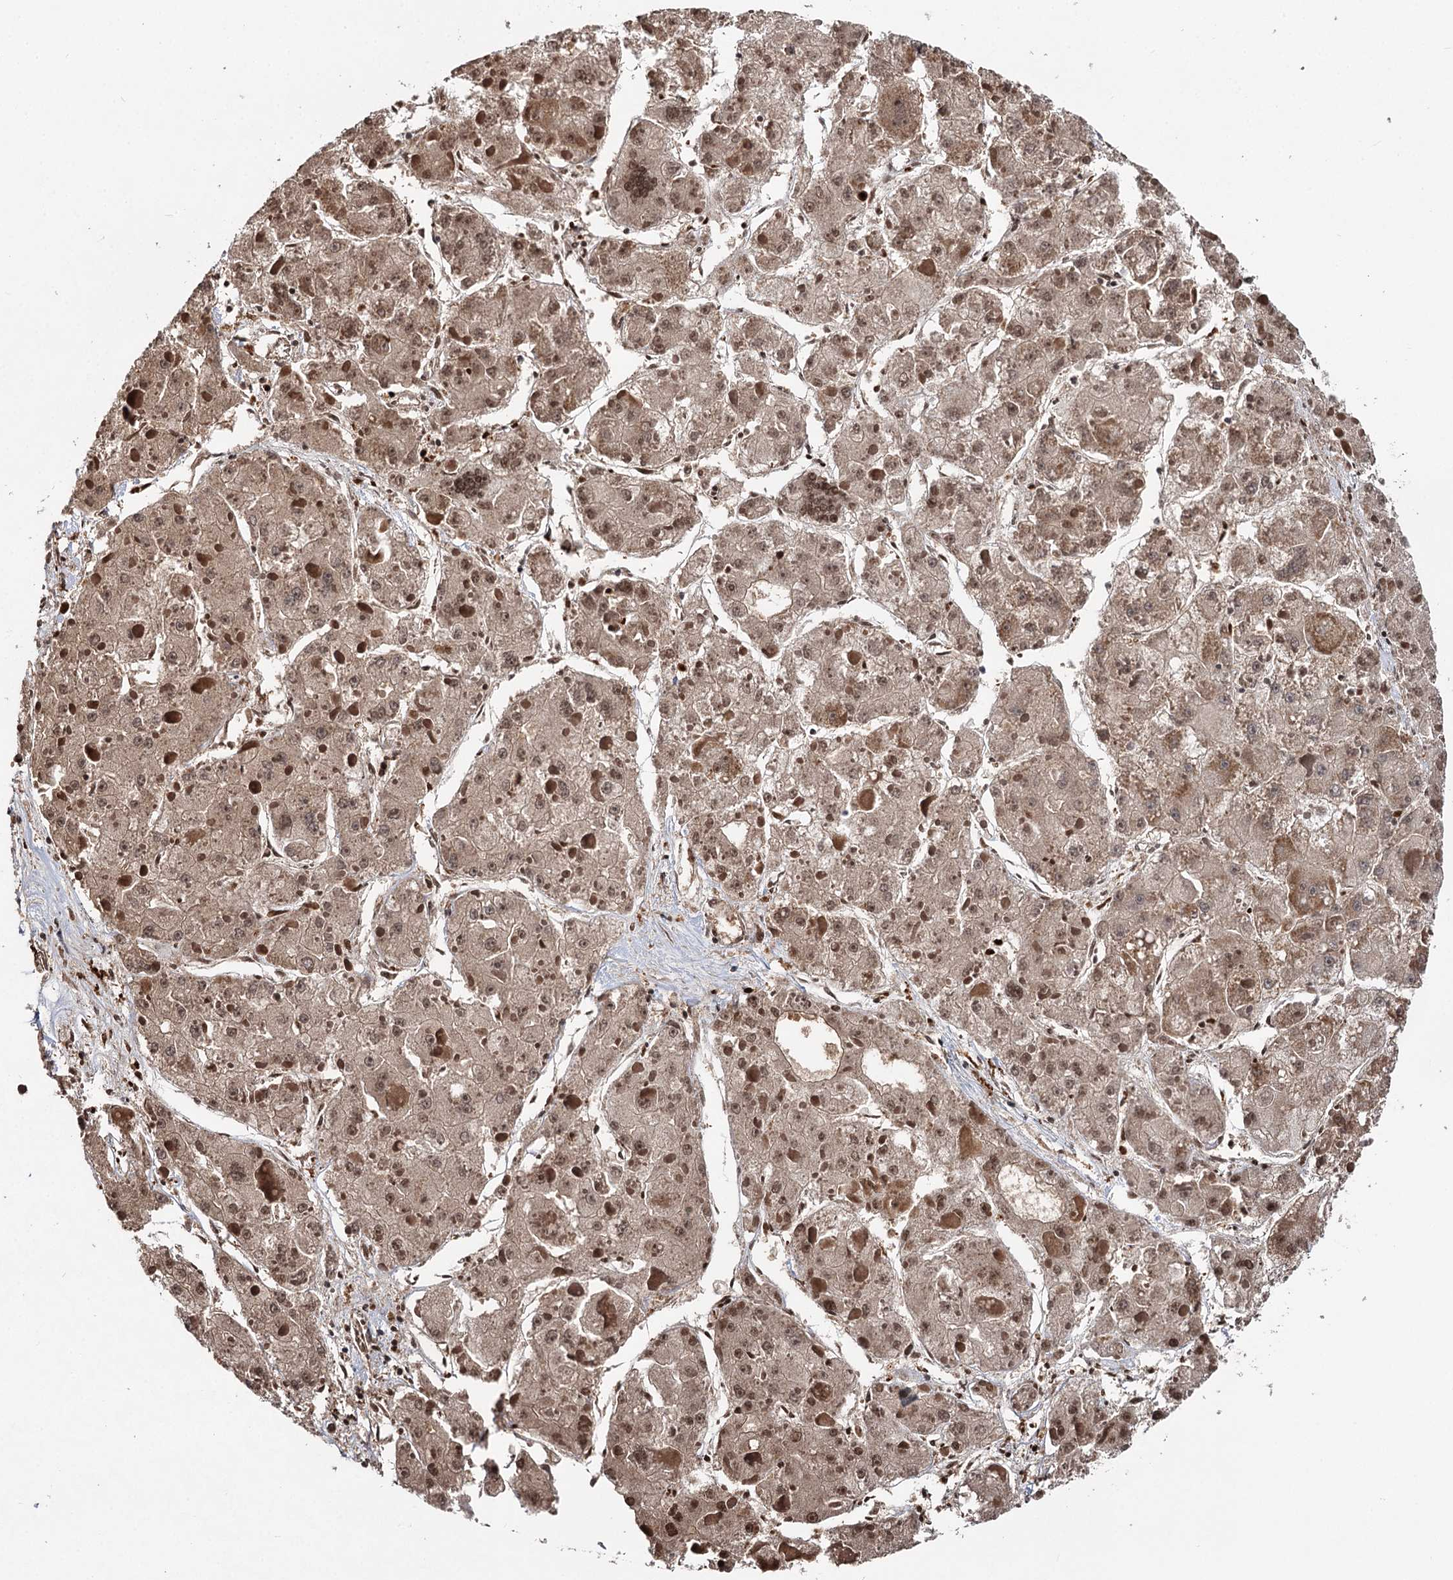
{"staining": {"intensity": "moderate", "quantity": ">75%", "location": "cytoplasmic/membranous,nuclear"}, "tissue": "liver cancer", "cell_type": "Tumor cells", "image_type": "cancer", "snomed": [{"axis": "morphology", "description": "Carcinoma, Hepatocellular, NOS"}, {"axis": "topography", "description": "Liver"}], "caption": "Brown immunohistochemical staining in liver cancer demonstrates moderate cytoplasmic/membranous and nuclear positivity in about >75% of tumor cells. (DAB IHC, brown staining for protein, blue staining for nuclei).", "gene": "PTGR1", "patient": {"sex": "female", "age": 73}}